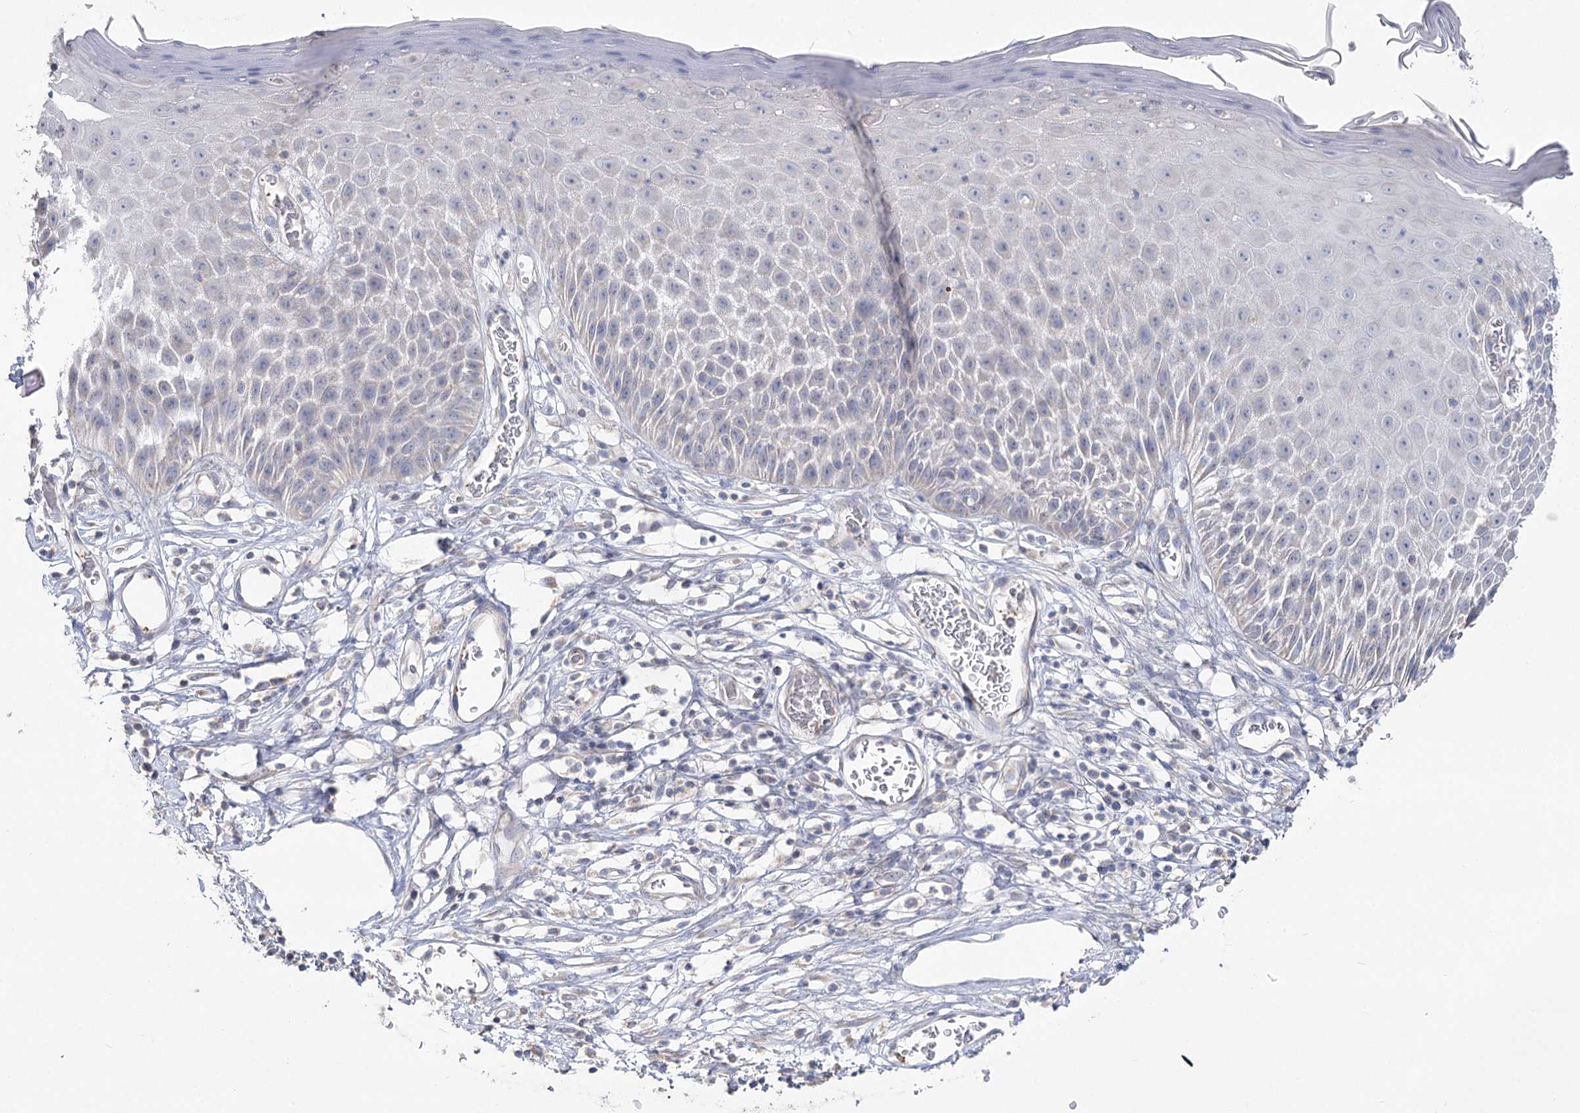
{"staining": {"intensity": "moderate", "quantity": "<25%", "location": "cytoplasmic/membranous"}, "tissue": "skin", "cell_type": "Epidermal cells", "image_type": "normal", "snomed": [{"axis": "morphology", "description": "Normal tissue, NOS"}, {"axis": "topography", "description": "Vulva"}], "caption": "Protein staining by immunohistochemistry (IHC) exhibits moderate cytoplasmic/membranous positivity in approximately <25% of epidermal cells in unremarkable skin.", "gene": "TMEM187", "patient": {"sex": "female", "age": 68}}